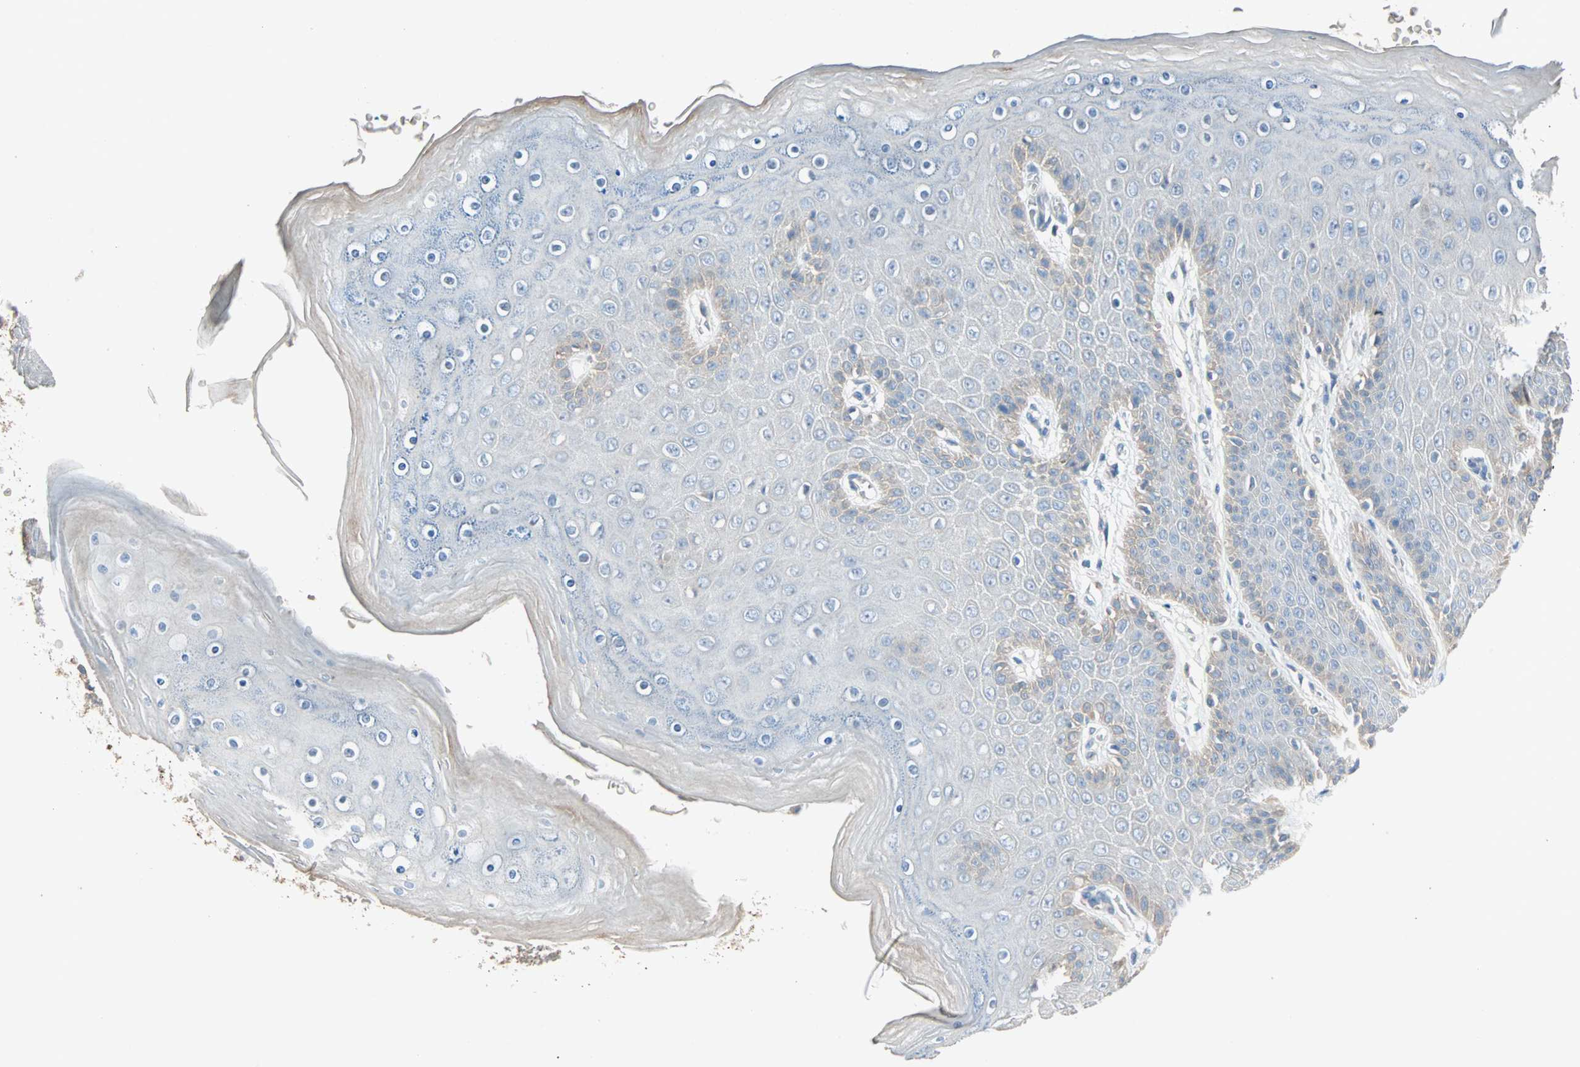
{"staining": {"intensity": "weak", "quantity": "<25%", "location": "cytoplasmic/membranous"}, "tissue": "skin", "cell_type": "Epidermal cells", "image_type": "normal", "snomed": [{"axis": "morphology", "description": "Normal tissue, NOS"}, {"axis": "topography", "description": "Anal"}], "caption": "Skin stained for a protein using immunohistochemistry (IHC) demonstrates no positivity epidermal cells.", "gene": "ACVRL1", "patient": {"sex": "female", "age": 46}}